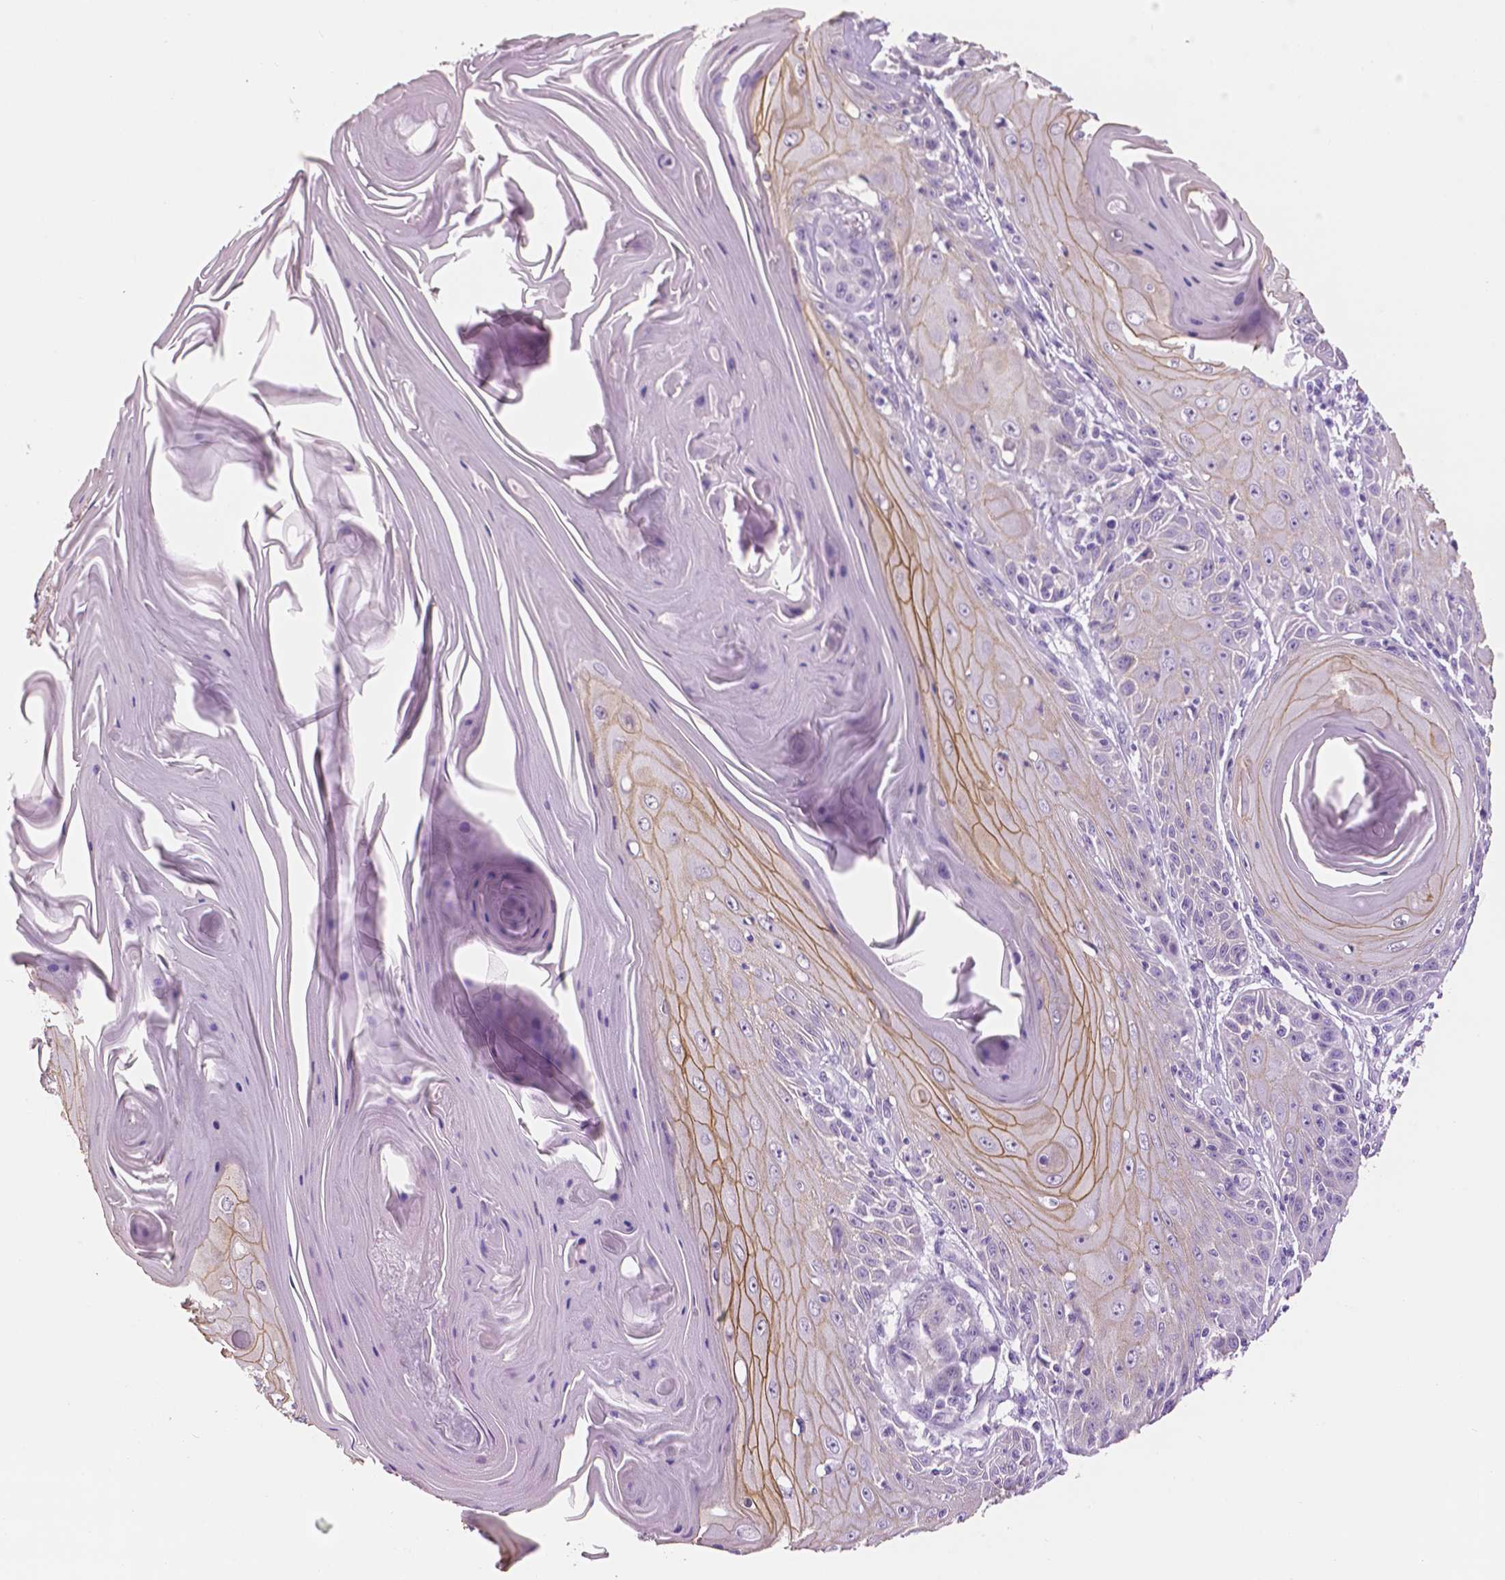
{"staining": {"intensity": "moderate", "quantity": "25%-75%", "location": "cytoplasmic/membranous"}, "tissue": "skin cancer", "cell_type": "Tumor cells", "image_type": "cancer", "snomed": [{"axis": "morphology", "description": "Squamous cell carcinoma, NOS"}, {"axis": "topography", "description": "Skin"}, {"axis": "topography", "description": "Vulva"}], "caption": "Immunohistochemical staining of human skin squamous cell carcinoma reveals moderate cytoplasmic/membranous protein expression in about 25%-75% of tumor cells. (DAB IHC, brown staining for protein, blue staining for nuclei).", "gene": "PPL", "patient": {"sex": "female", "age": 85}}